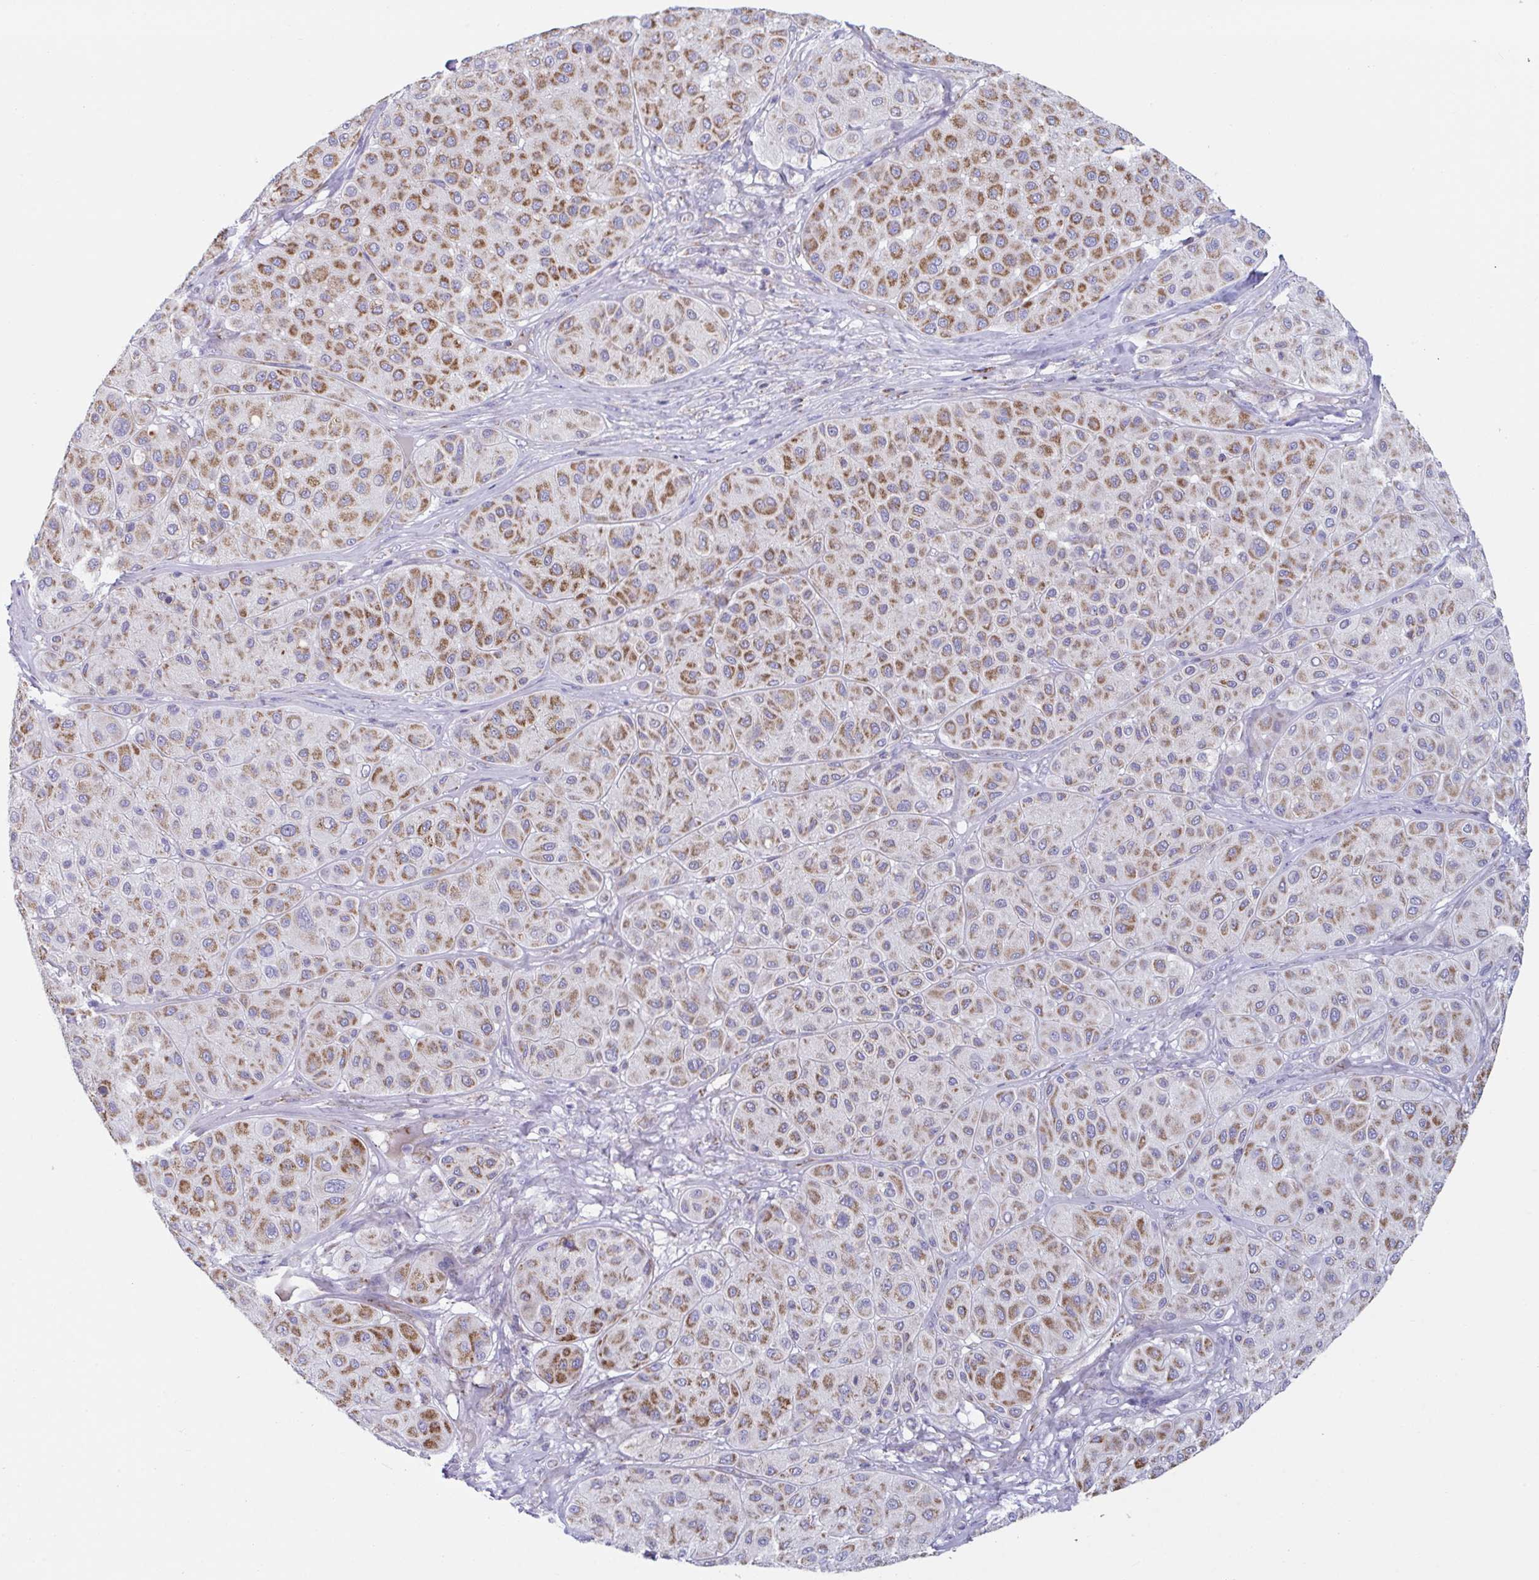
{"staining": {"intensity": "strong", "quantity": "25%-75%", "location": "cytoplasmic/membranous"}, "tissue": "melanoma", "cell_type": "Tumor cells", "image_type": "cancer", "snomed": [{"axis": "morphology", "description": "Malignant melanoma, Metastatic site"}, {"axis": "topography", "description": "Smooth muscle"}], "caption": "High-power microscopy captured an immunohistochemistry (IHC) histopathology image of melanoma, revealing strong cytoplasmic/membranous positivity in approximately 25%-75% of tumor cells.", "gene": "BCAT2", "patient": {"sex": "male", "age": 41}}